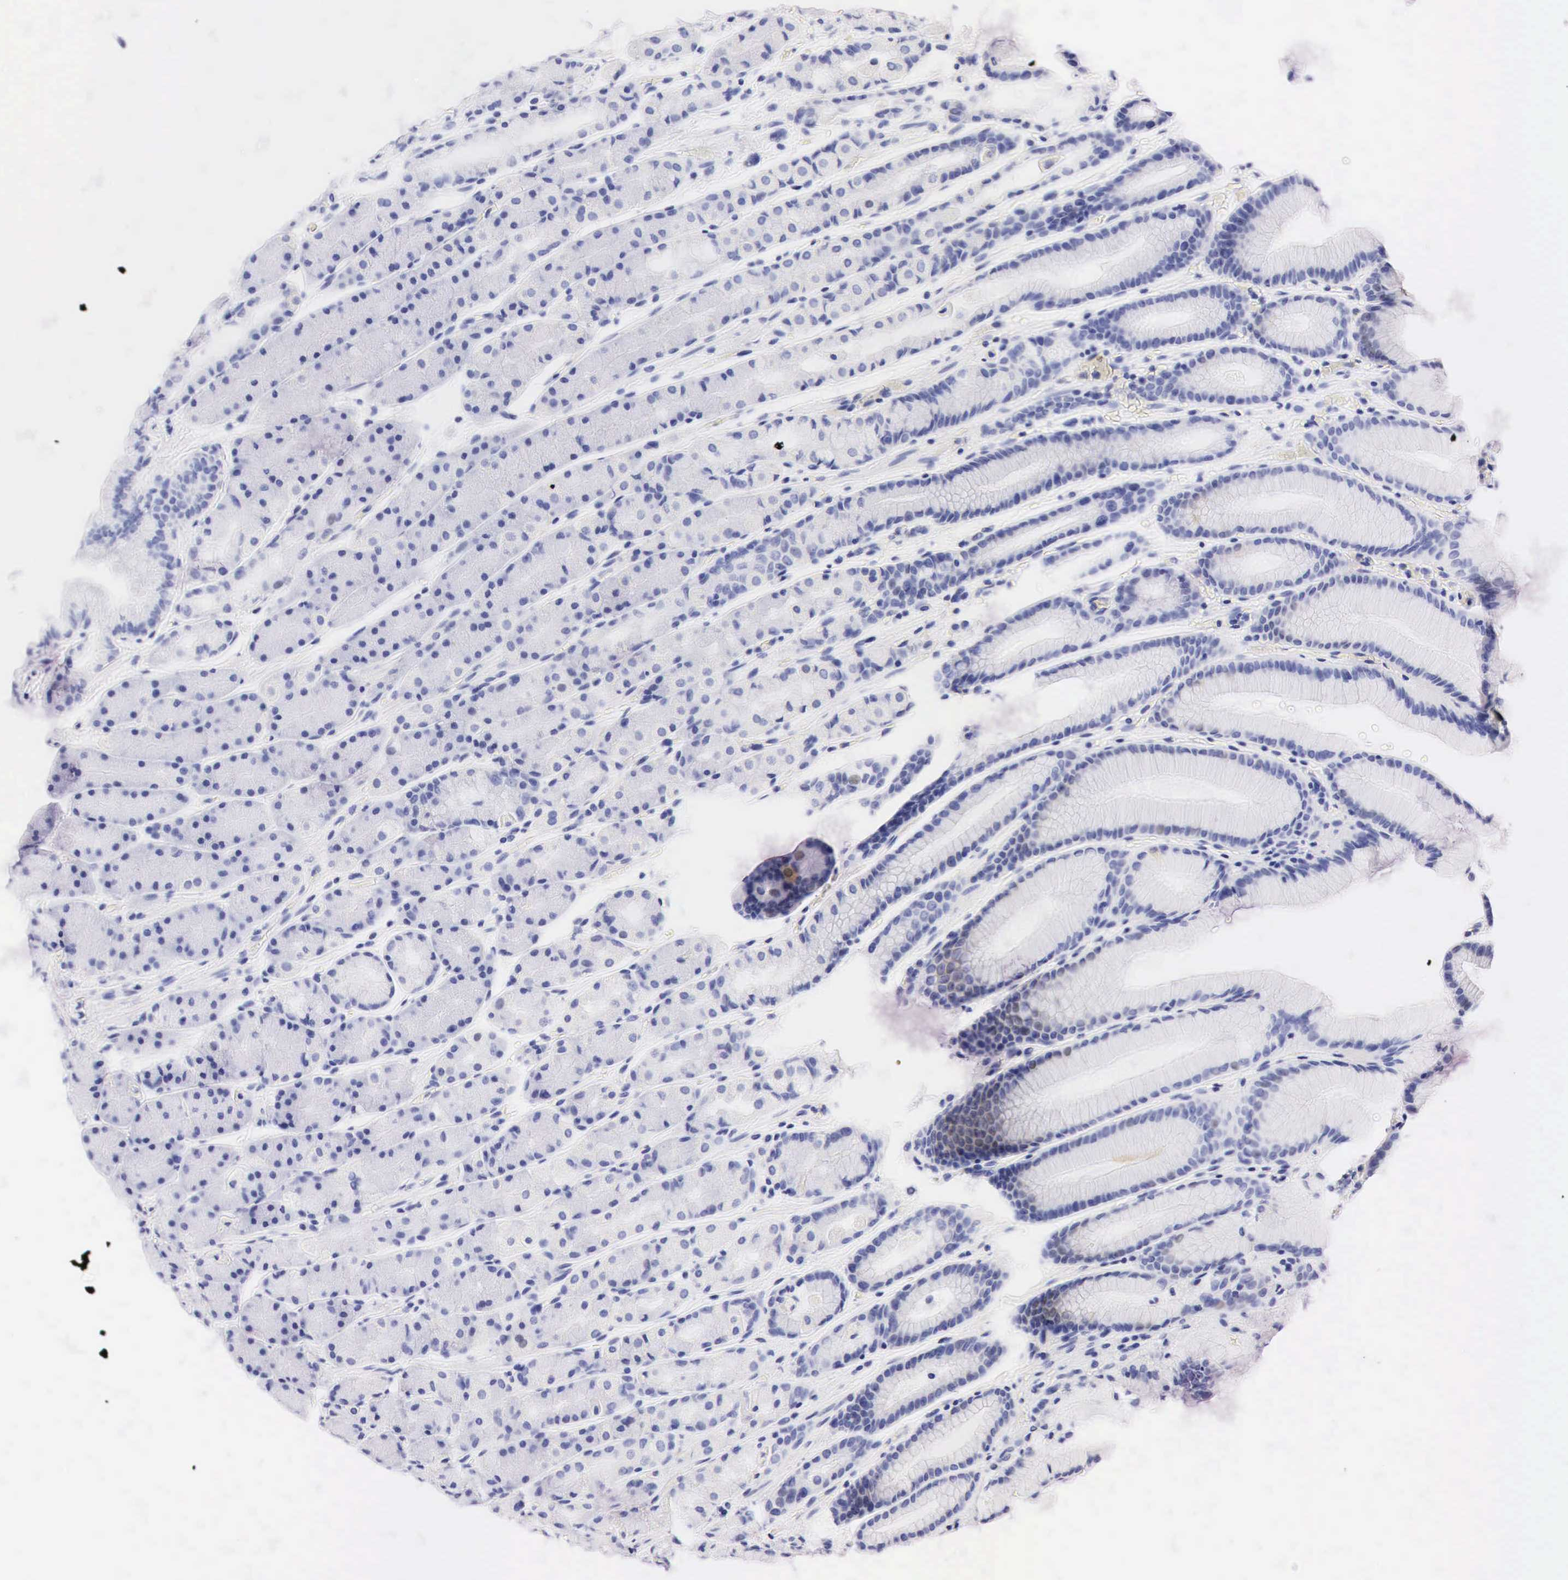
{"staining": {"intensity": "negative", "quantity": "none", "location": "none"}, "tissue": "stomach", "cell_type": "Glandular cells", "image_type": "normal", "snomed": [{"axis": "morphology", "description": "Normal tissue, NOS"}, {"axis": "topography", "description": "Stomach, upper"}], "caption": "A high-resolution micrograph shows IHC staining of unremarkable stomach, which shows no significant staining in glandular cells.", "gene": "PTH", "patient": {"sex": "male", "age": 72}}